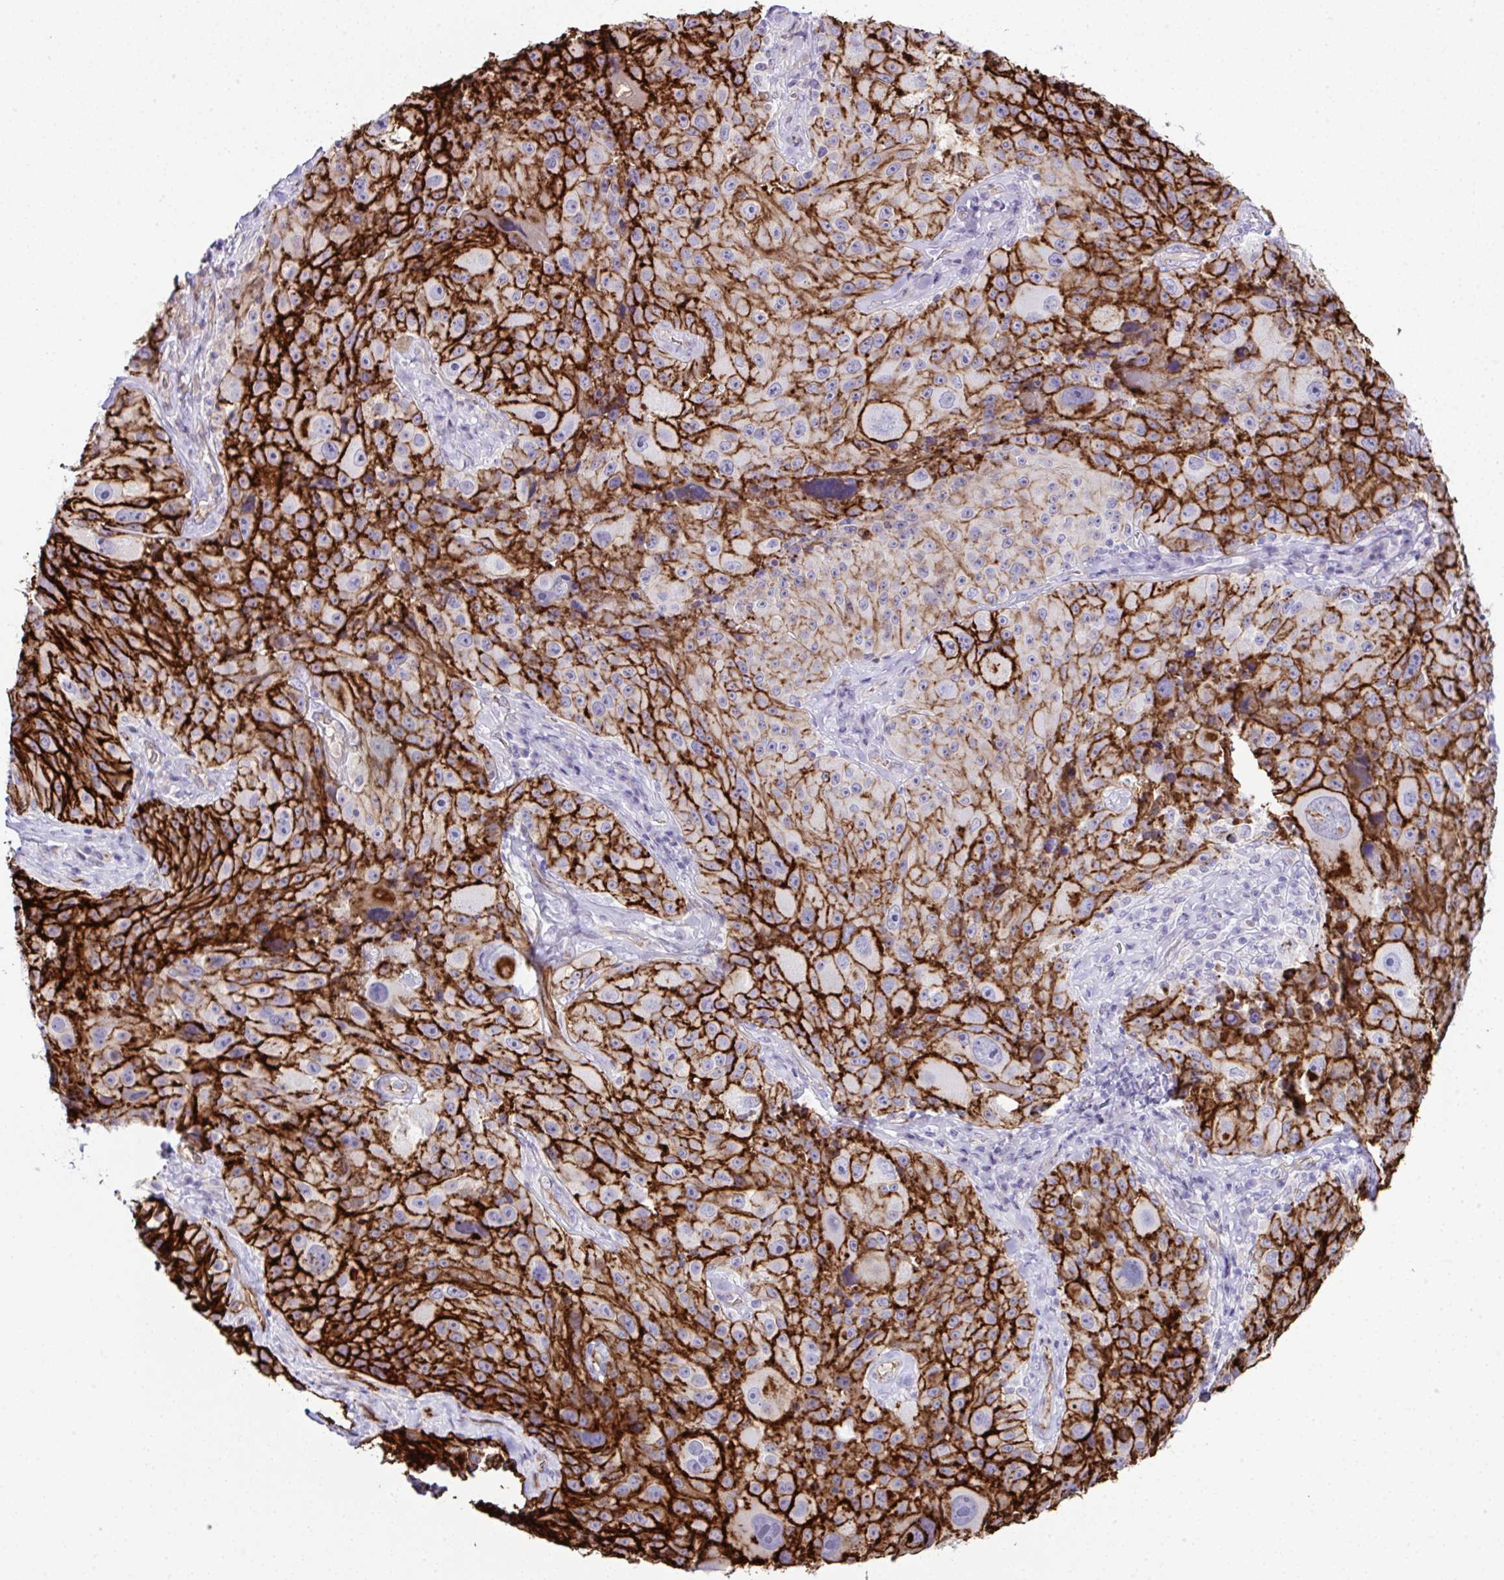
{"staining": {"intensity": "strong", "quantity": ">75%", "location": "cytoplasmic/membranous"}, "tissue": "melanoma", "cell_type": "Tumor cells", "image_type": "cancer", "snomed": [{"axis": "morphology", "description": "Malignant melanoma, Metastatic site"}, {"axis": "topography", "description": "Lymph node"}], "caption": "This micrograph shows melanoma stained with immunohistochemistry (IHC) to label a protein in brown. The cytoplasmic/membranous of tumor cells show strong positivity for the protein. Nuclei are counter-stained blue.", "gene": "FBXO34", "patient": {"sex": "male", "age": 62}}